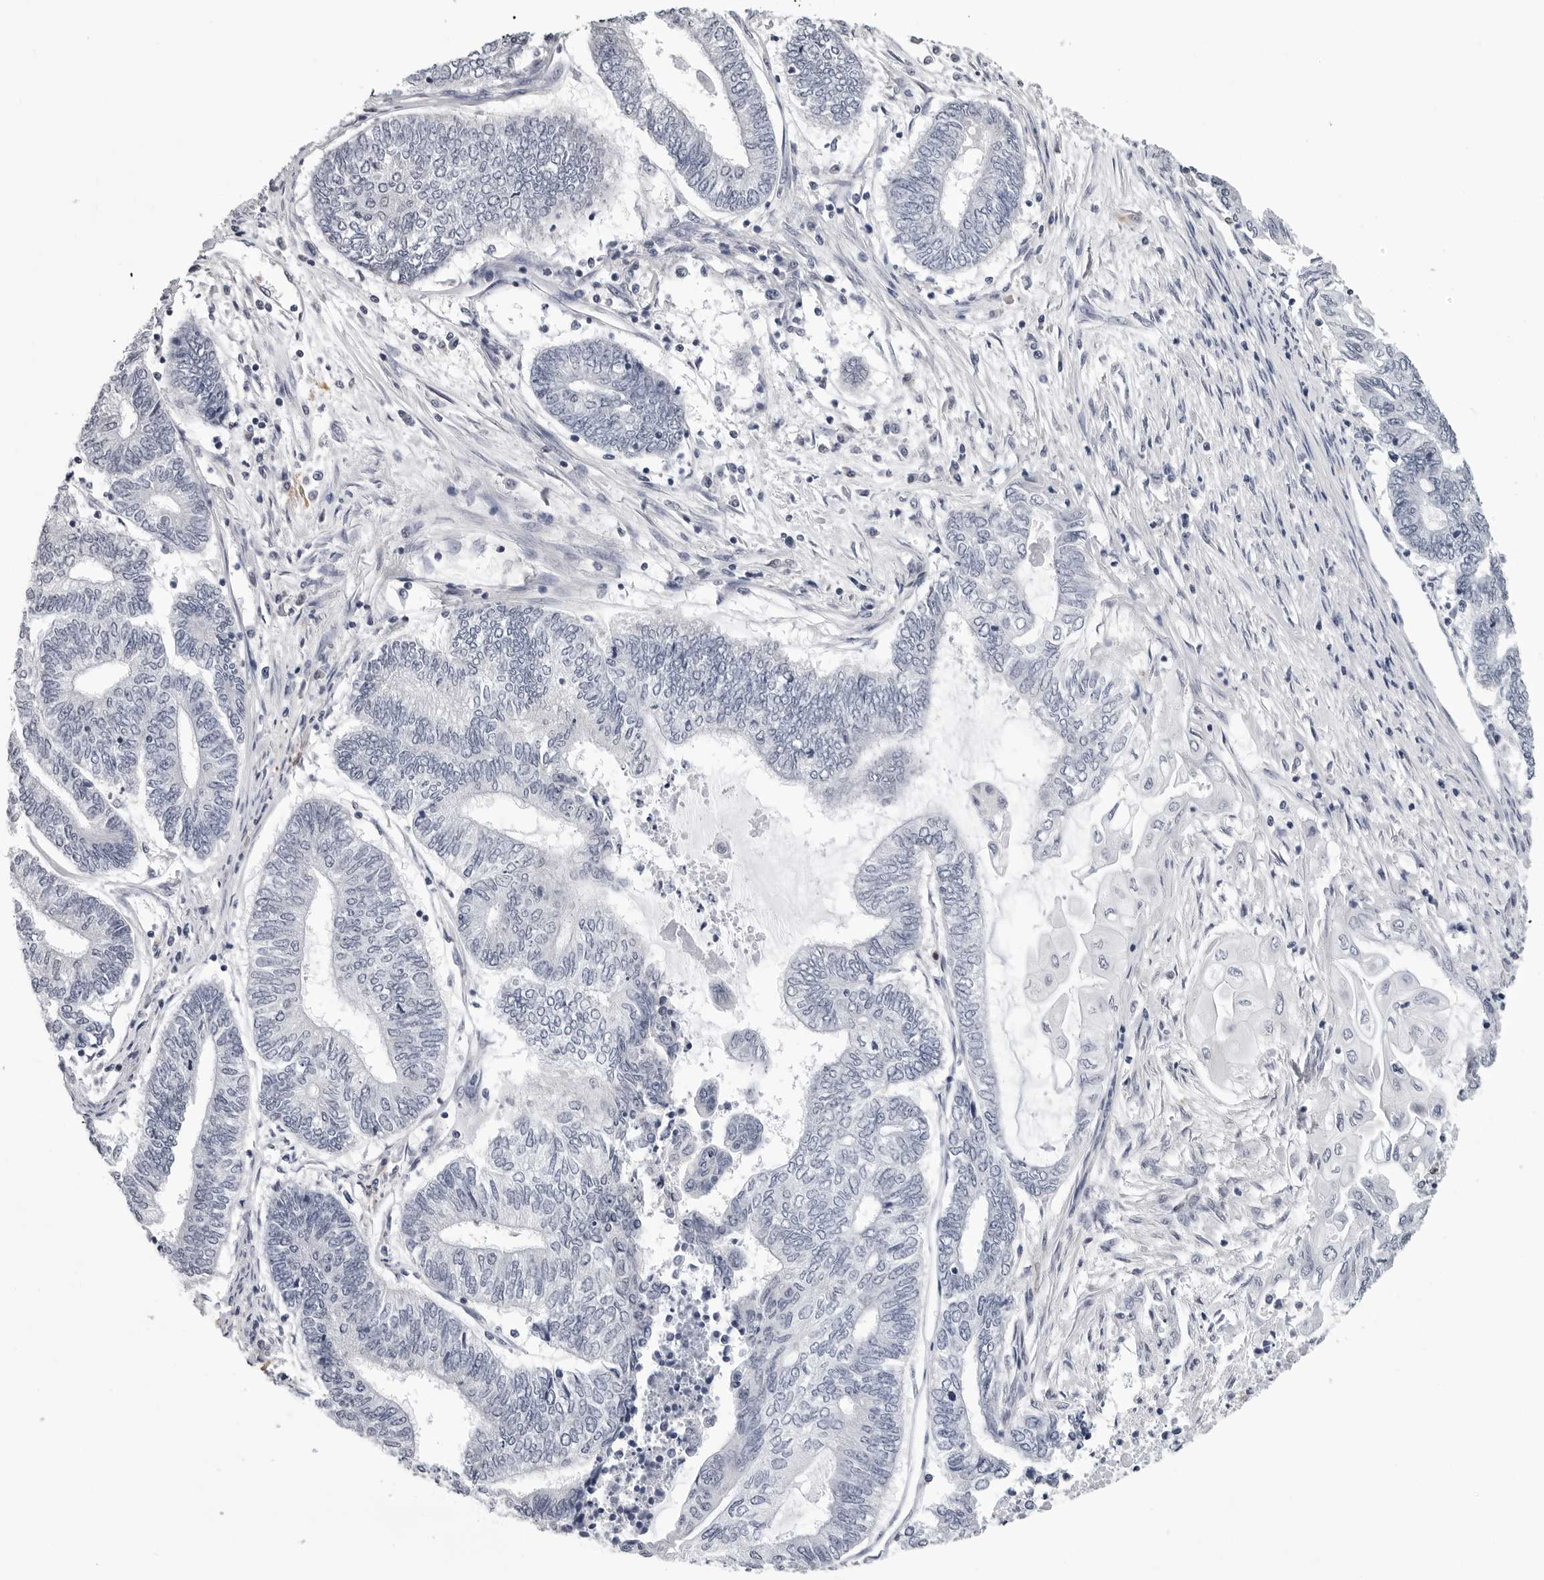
{"staining": {"intensity": "negative", "quantity": "none", "location": "none"}, "tissue": "endometrial cancer", "cell_type": "Tumor cells", "image_type": "cancer", "snomed": [{"axis": "morphology", "description": "Adenocarcinoma, NOS"}, {"axis": "topography", "description": "Uterus"}, {"axis": "topography", "description": "Endometrium"}], "caption": "The image reveals no significant expression in tumor cells of endometrial adenocarcinoma.", "gene": "TRMT13", "patient": {"sex": "female", "age": 70}}